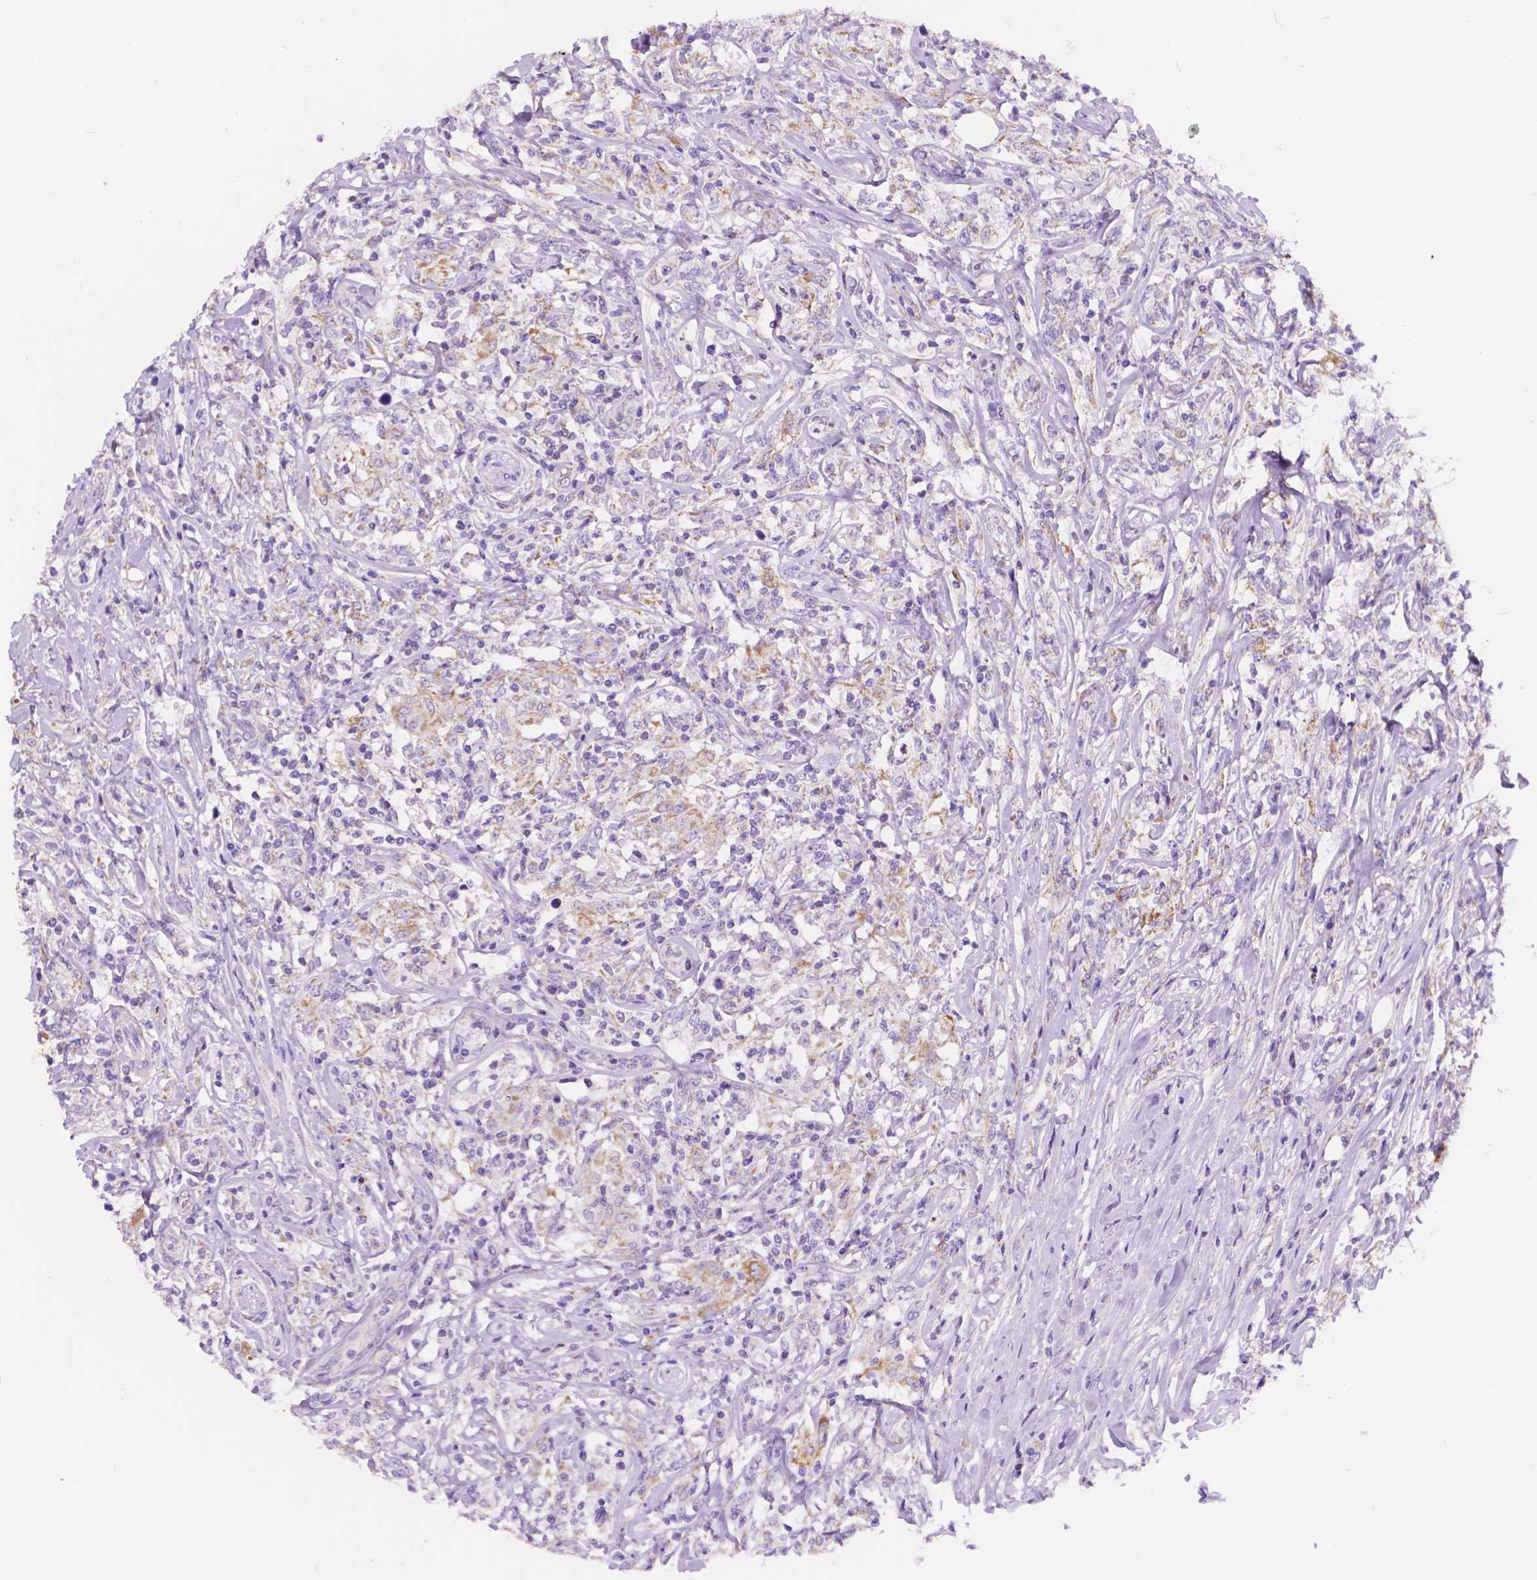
{"staining": {"intensity": "negative", "quantity": "none", "location": "none"}, "tissue": "lymphoma", "cell_type": "Tumor cells", "image_type": "cancer", "snomed": [{"axis": "morphology", "description": "Malignant lymphoma, non-Hodgkin's type, High grade"}, {"axis": "topography", "description": "Lymph node"}], "caption": "IHC micrograph of neoplastic tissue: human high-grade malignant lymphoma, non-Hodgkin's type stained with DAB displays no significant protein expression in tumor cells.", "gene": "TRPV5", "patient": {"sex": "female", "age": 84}}